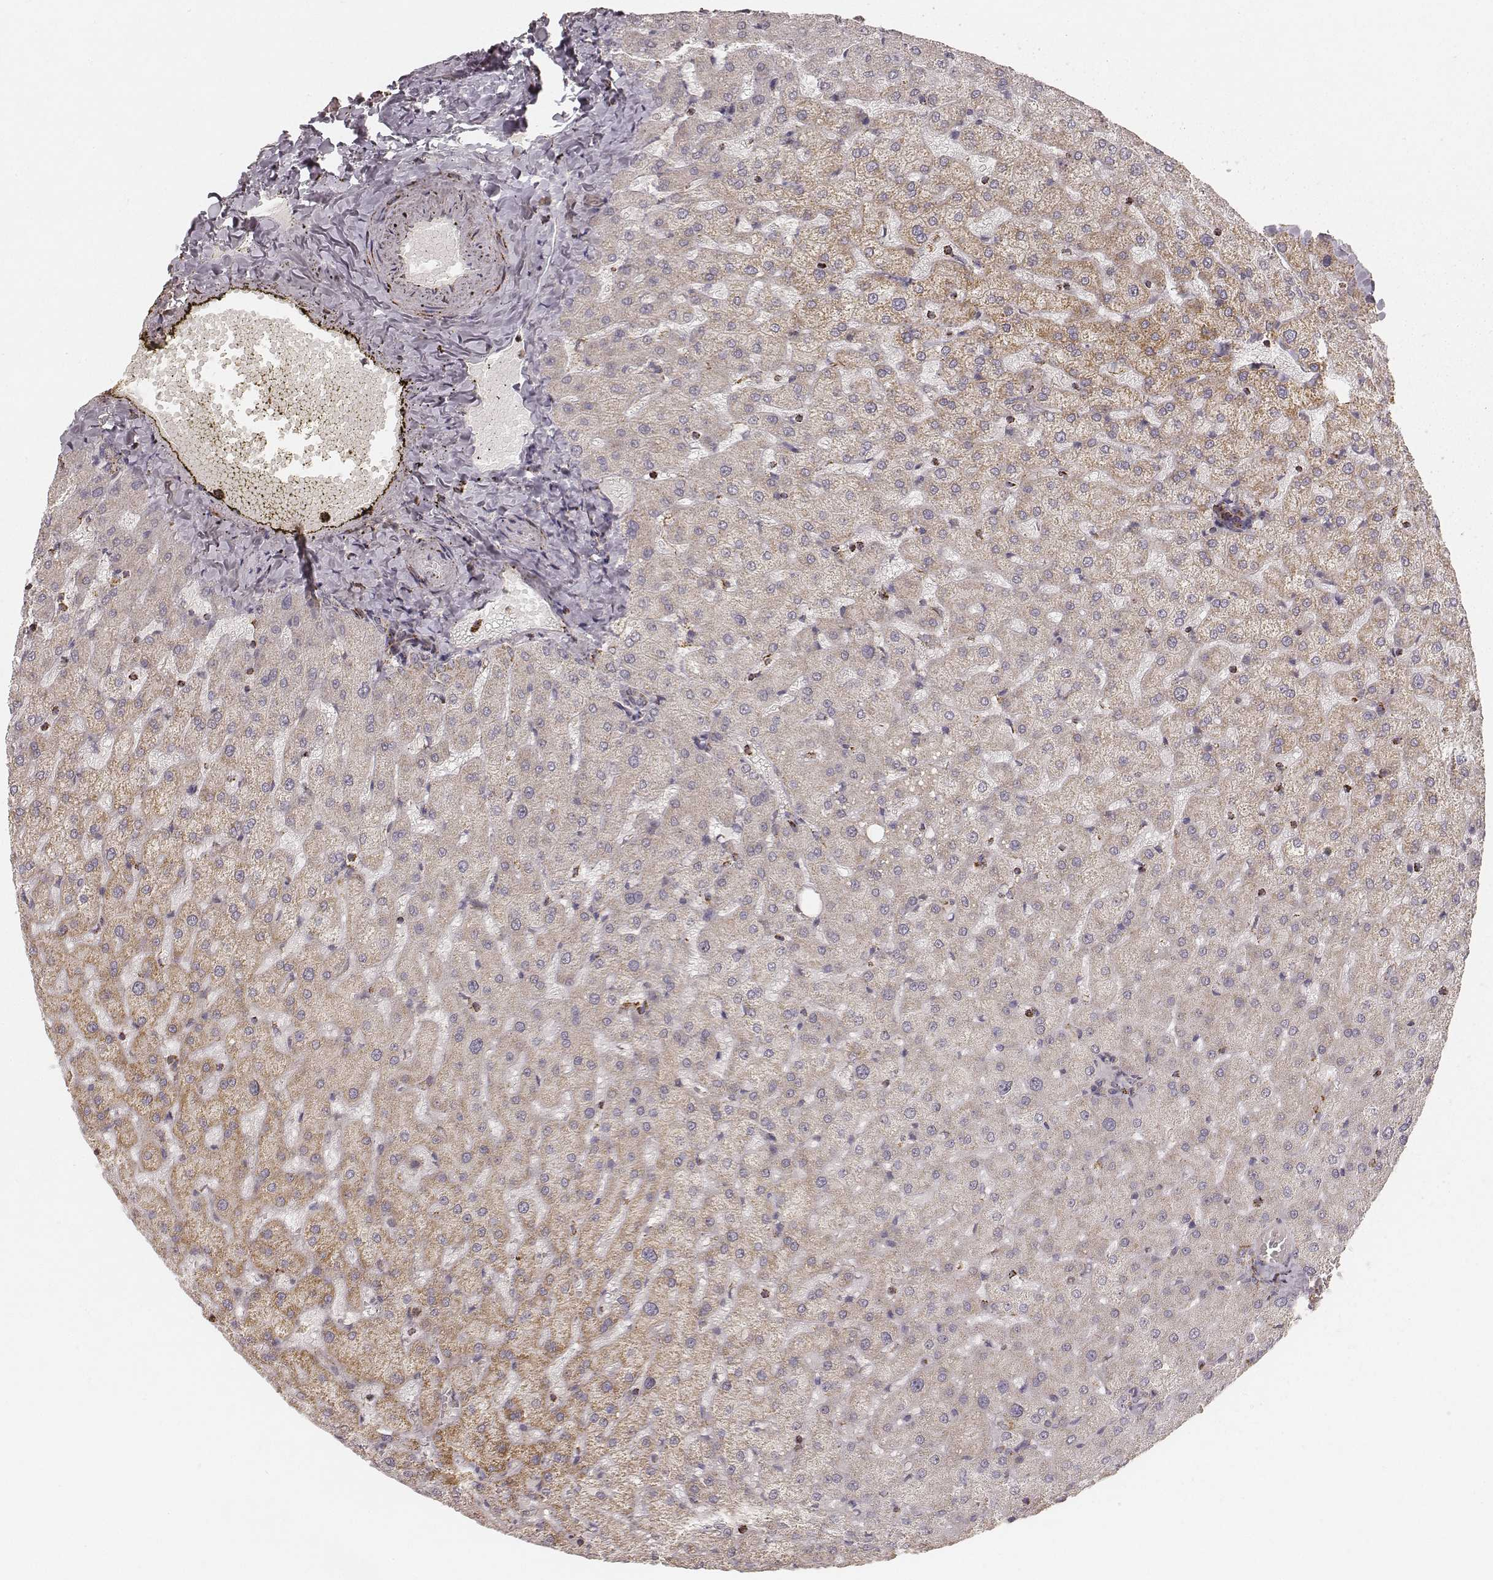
{"staining": {"intensity": "negative", "quantity": "none", "location": "none"}, "tissue": "liver", "cell_type": "Hepatocytes", "image_type": "normal", "snomed": [{"axis": "morphology", "description": "Normal tissue, NOS"}, {"axis": "topography", "description": "Liver"}], "caption": "A high-resolution micrograph shows immunohistochemistry staining of benign liver, which reveals no significant expression in hepatocytes.", "gene": "CS", "patient": {"sex": "female", "age": 50}}